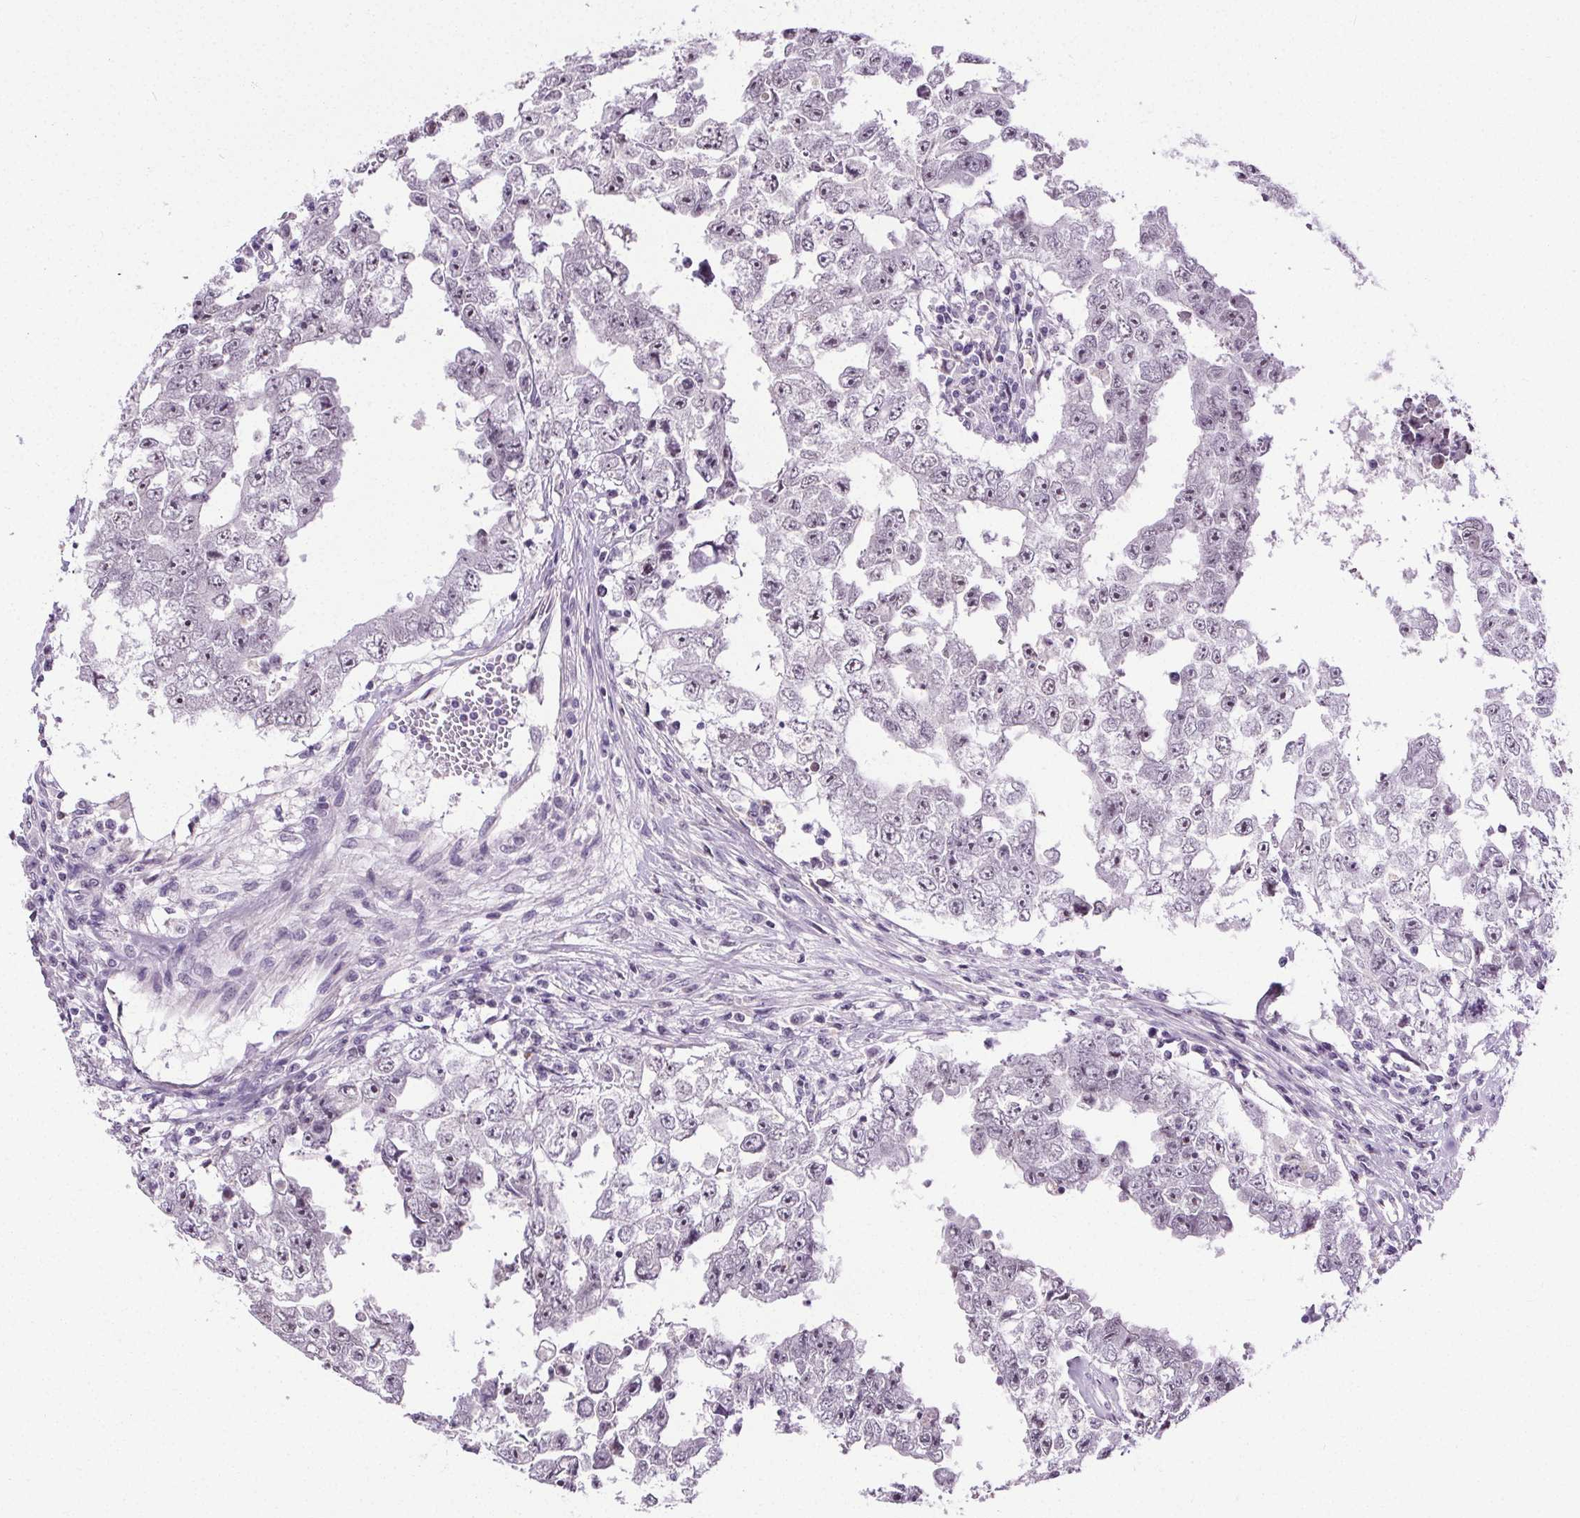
{"staining": {"intensity": "moderate", "quantity": "25%-75%", "location": "nuclear"}, "tissue": "testis cancer", "cell_type": "Tumor cells", "image_type": "cancer", "snomed": [{"axis": "morphology", "description": "Carcinoma, Embryonal, NOS"}, {"axis": "topography", "description": "Testis"}], "caption": "Testis cancer tissue reveals moderate nuclear expression in about 25%-75% of tumor cells, visualized by immunohistochemistry.", "gene": "TMEM240", "patient": {"sex": "male", "age": 36}}